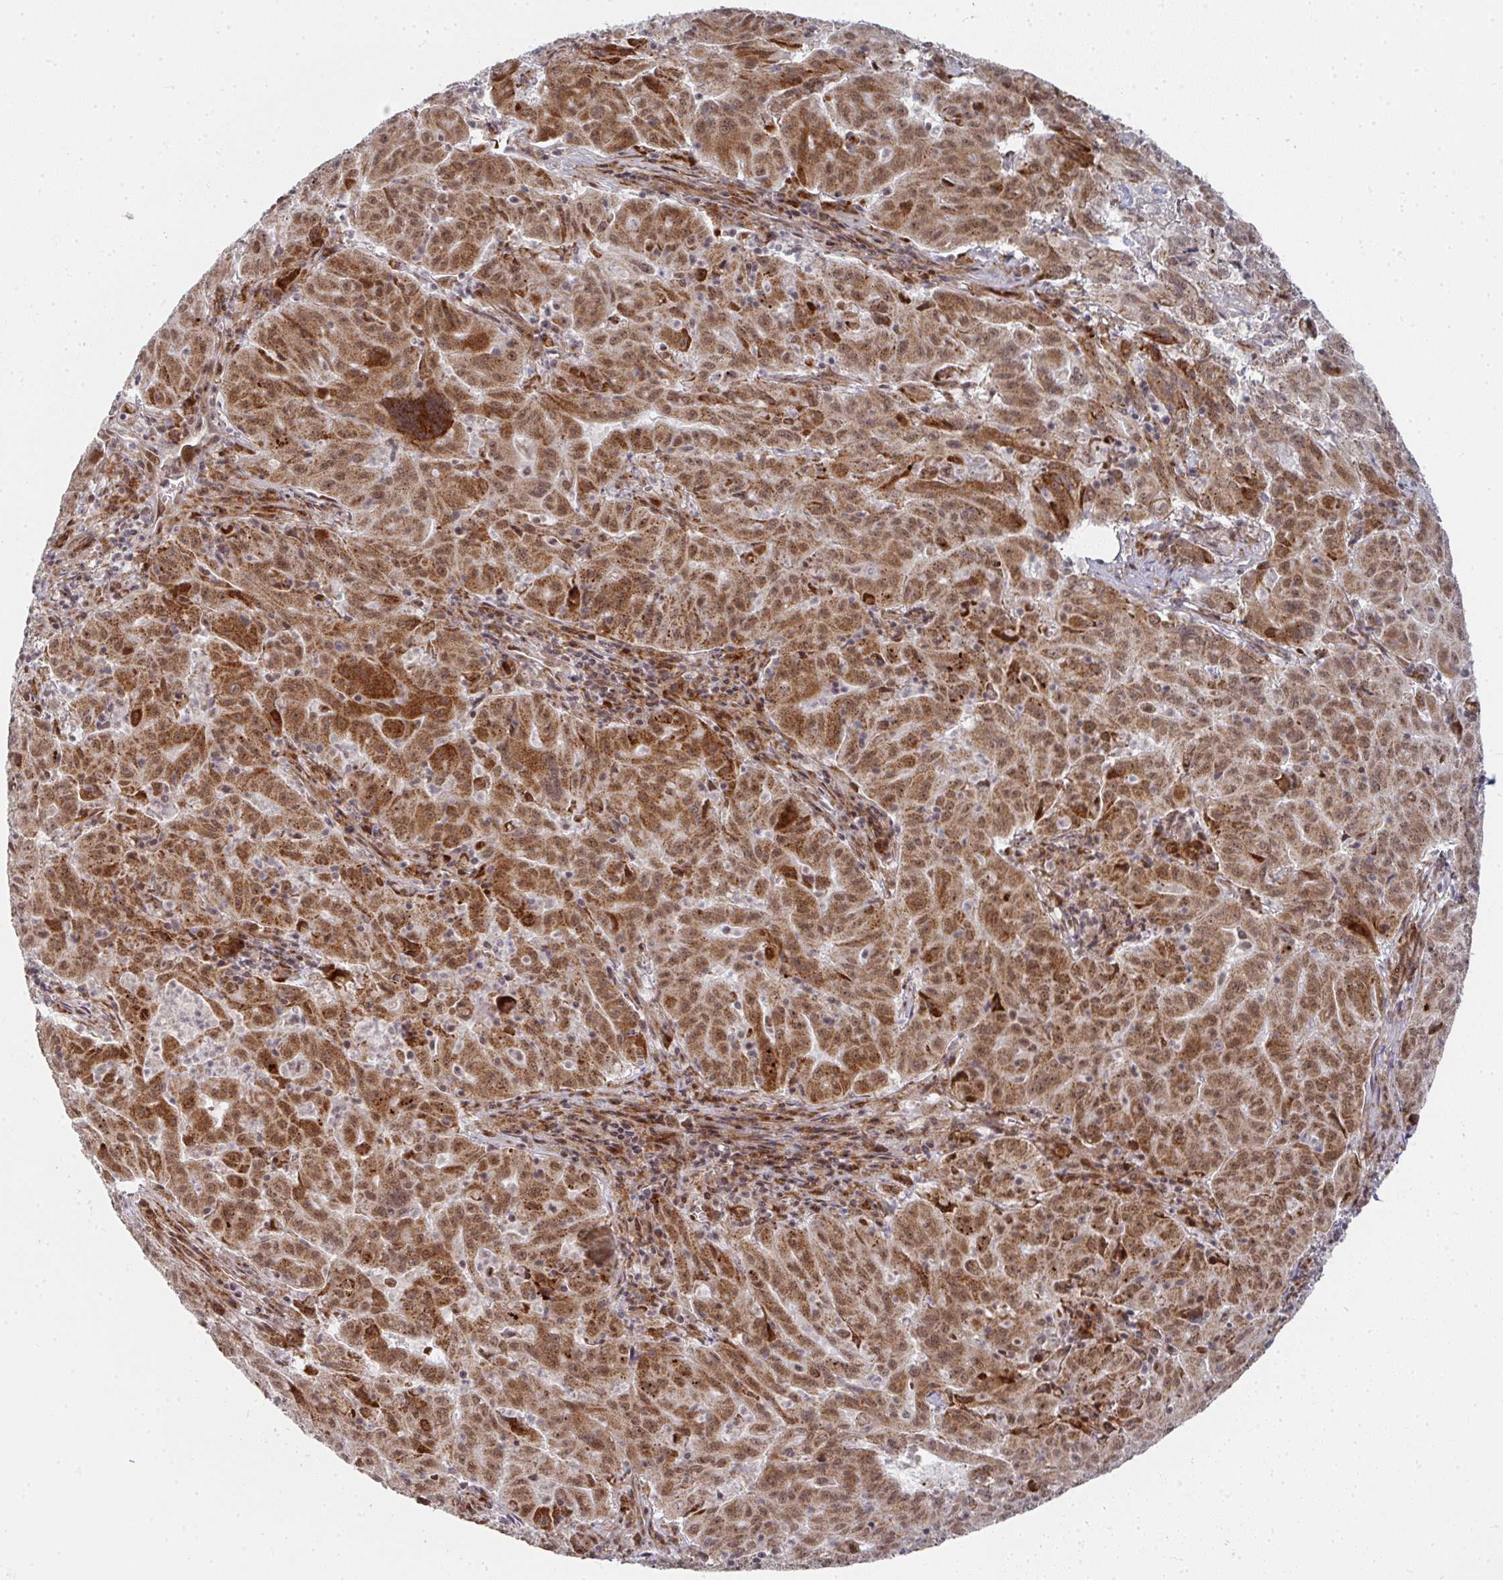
{"staining": {"intensity": "strong", "quantity": ">75%", "location": "cytoplasmic/membranous,nuclear"}, "tissue": "pancreatic cancer", "cell_type": "Tumor cells", "image_type": "cancer", "snomed": [{"axis": "morphology", "description": "Adenocarcinoma, NOS"}, {"axis": "topography", "description": "Pancreas"}], "caption": "There is high levels of strong cytoplasmic/membranous and nuclear positivity in tumor cells of pancreatic cancer, as demonstrated by immunohistochemical staining (brown color).", "gene": "RBBP5", "patient": {"sex": "male", "age": 63}}